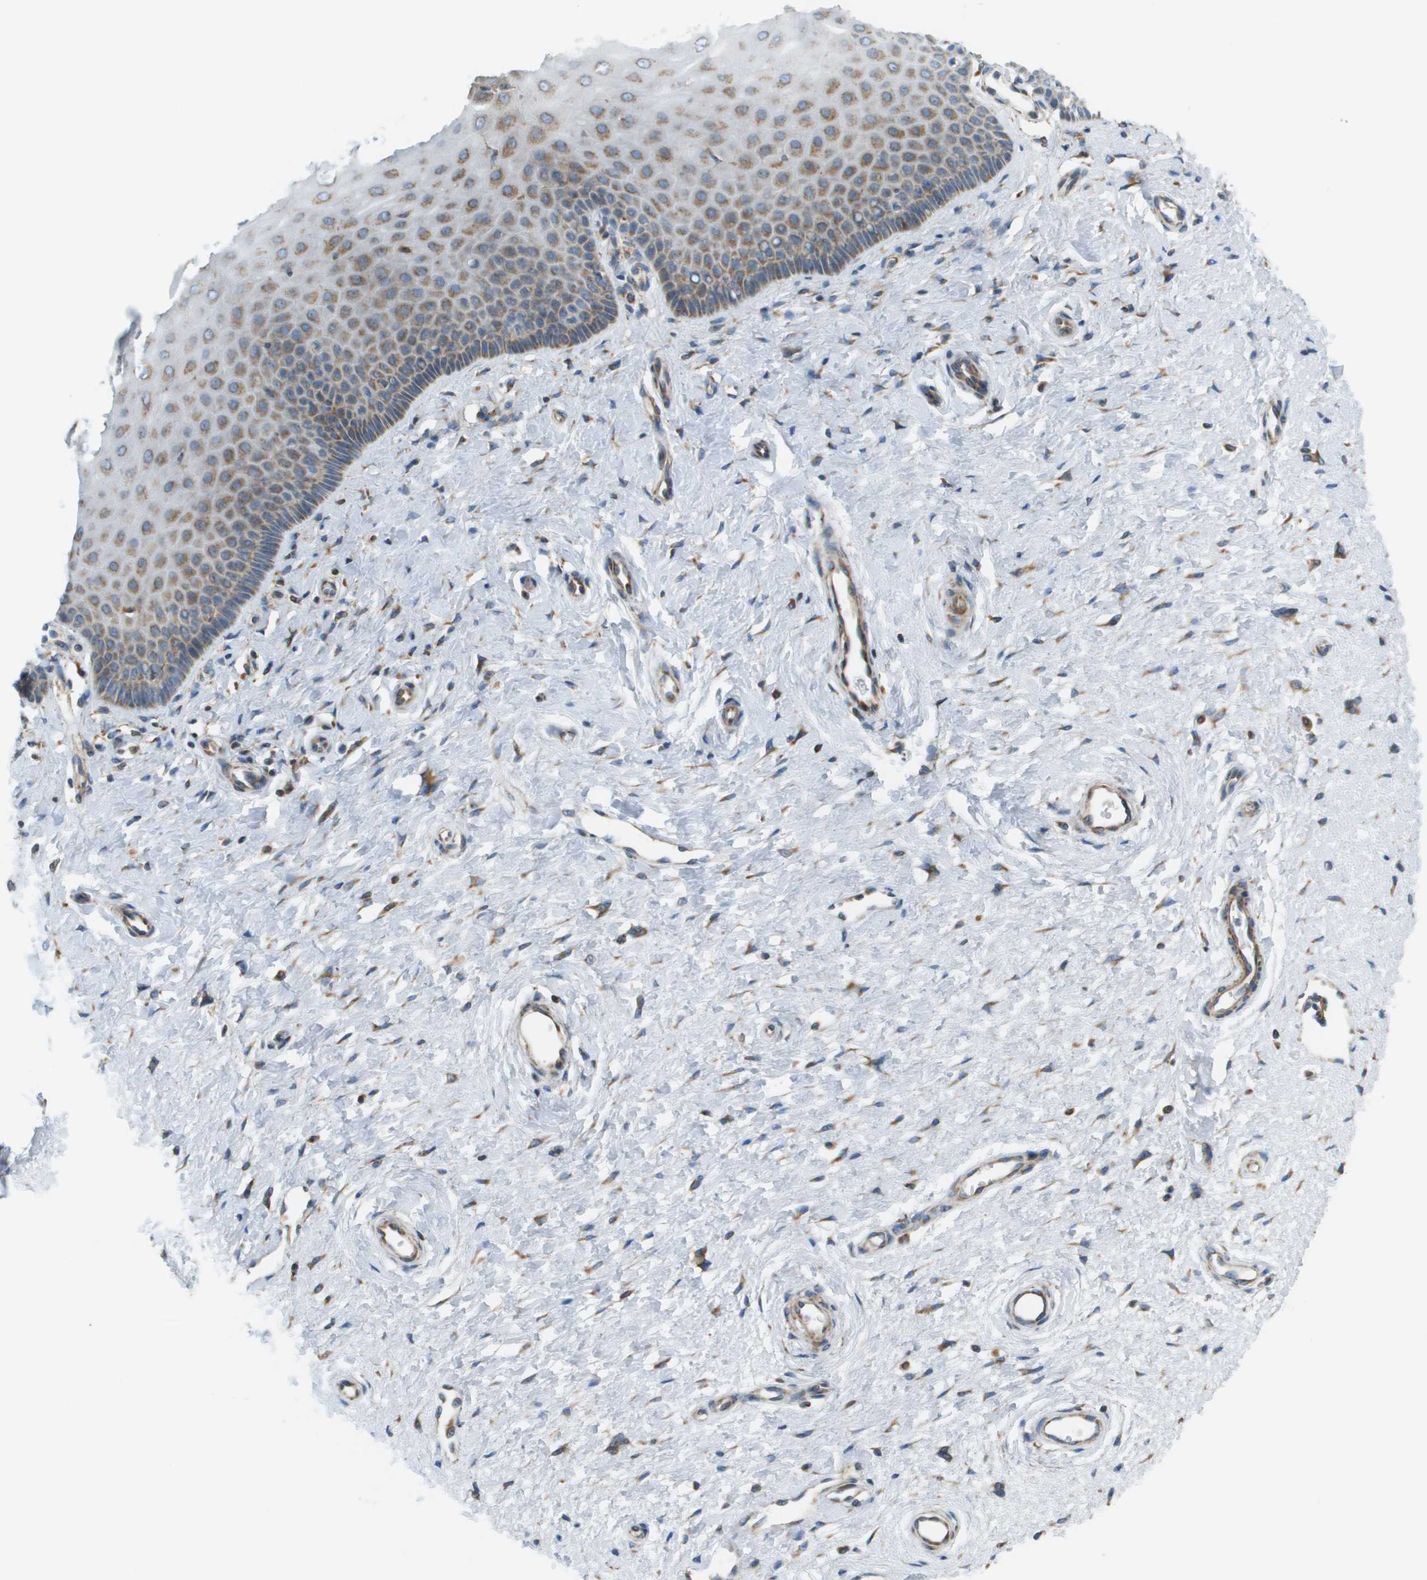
{"staining": {"intensity": "moderate", "quantity": ">75%", "location": "cytoplasmic/membranous"}, "tissue": "cervix", "cell_type": "Glandular cells", "image_type": "normal", "snomed": [{"axis": "morphology", "description": "Normal tissue, NOS"}, {"axis": "topography", "description": "Cervix"}], "caption": "Approximately >75% of glandular cells in normal cervix show moderate cytoplasmic/membranous protein expression as visualized by brown immunohistochemical staining.", "gene": "TAOK3", "patient": {"sex": "female", "age": 55}}